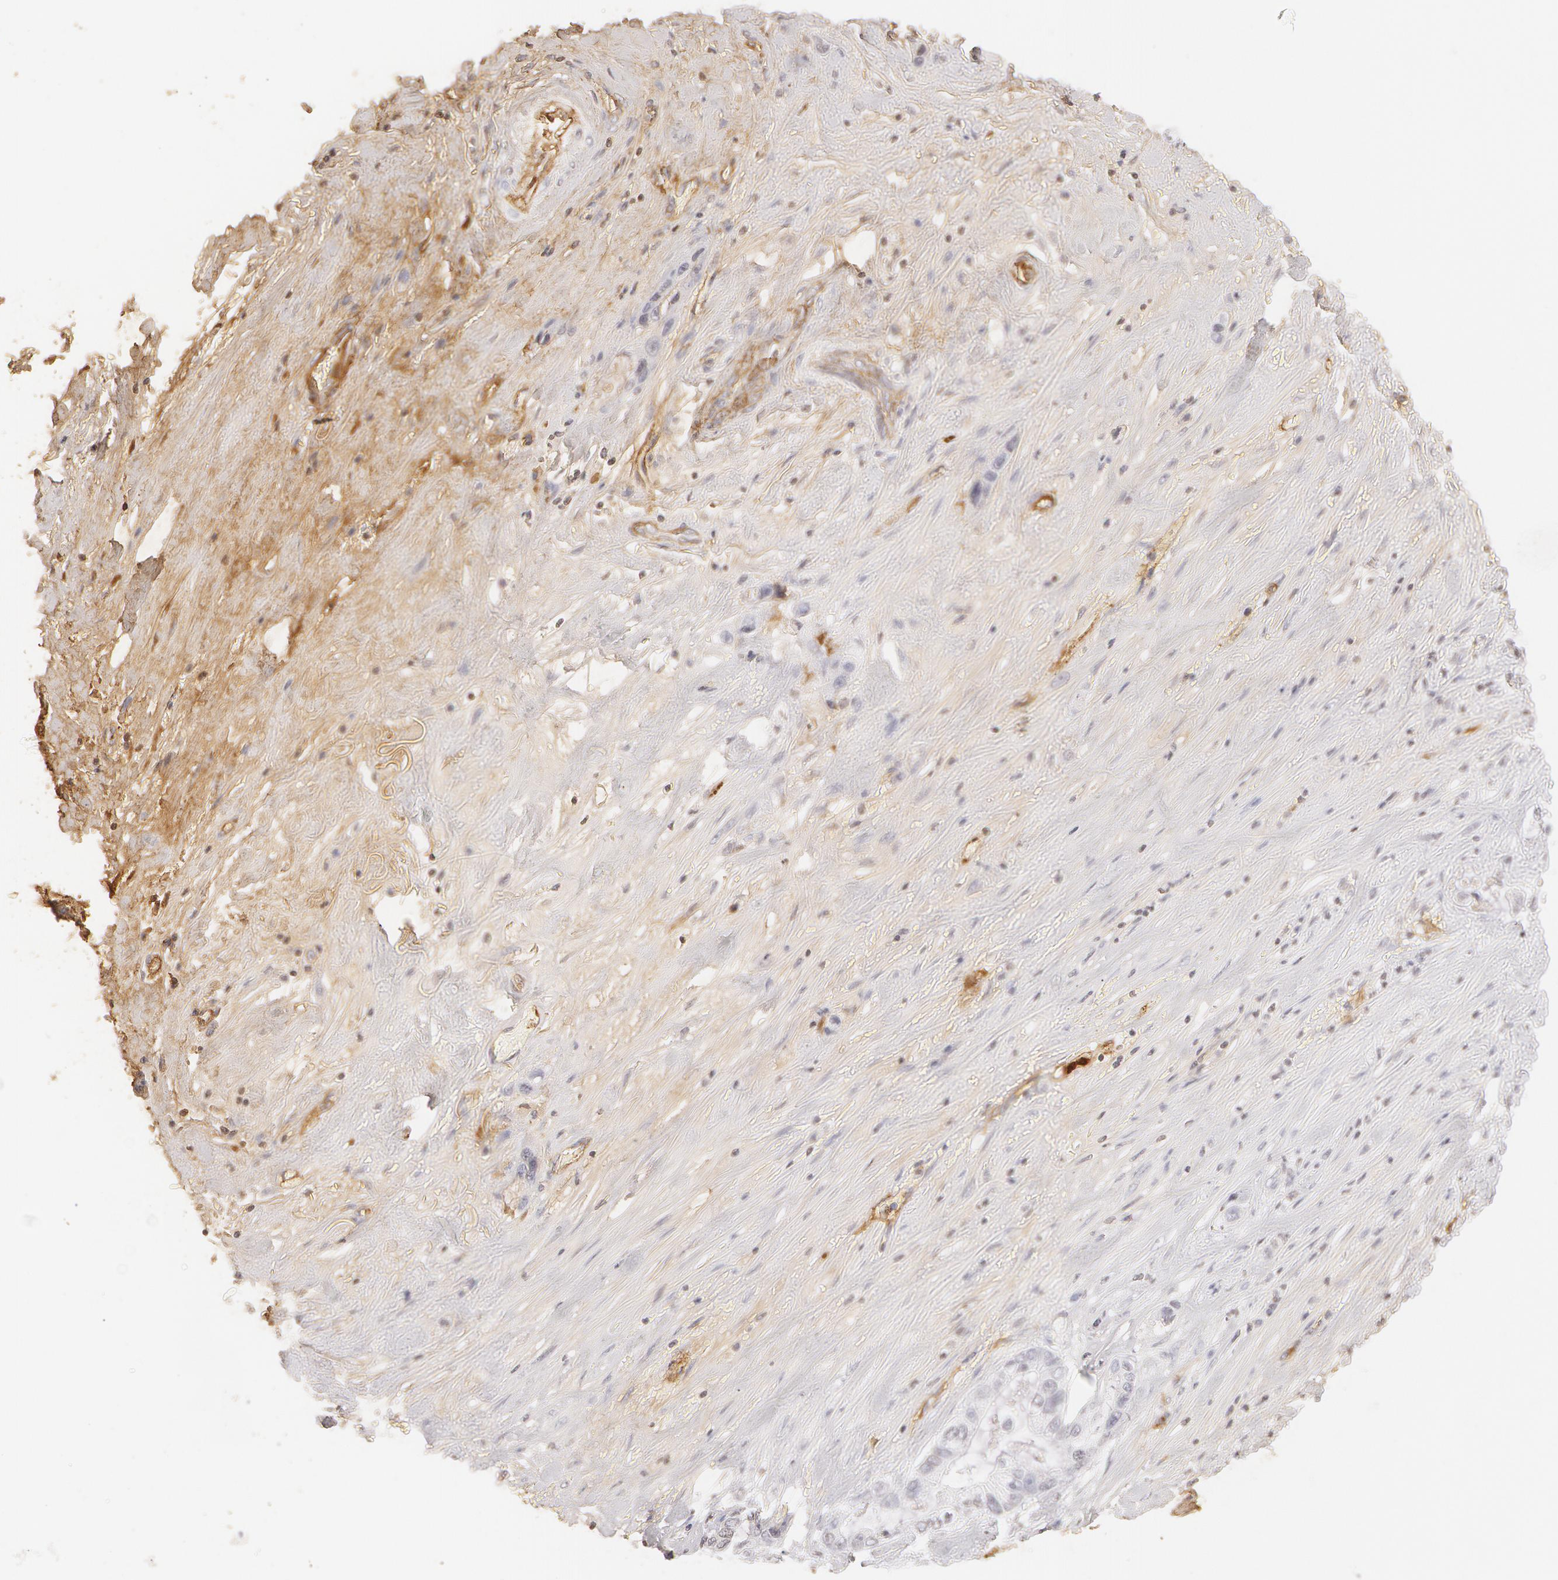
{"staining": {"intensity": "negative", "quantity": "none", "location": "none"}, "tissue": "pancreatic cancer", "cell_type": "Tumor cells", "image_type": "cancer", "snomed": [{"axis": "morphology", "description": "Adenocarcinoma, NOS"}, {"axis": "topography", "description": "Pancreas"}, {"axis": "topography", "description": "Stomach, upper"}], "caption": "A high-resolution micrograph shows immunohistochemistry (IHC) staining of pancreatic cancer (adenocarcinoma), which reveals no significant staining in tumor cells.", "gene": "VWF", "patient": {"sex": "male", "age": 77}}